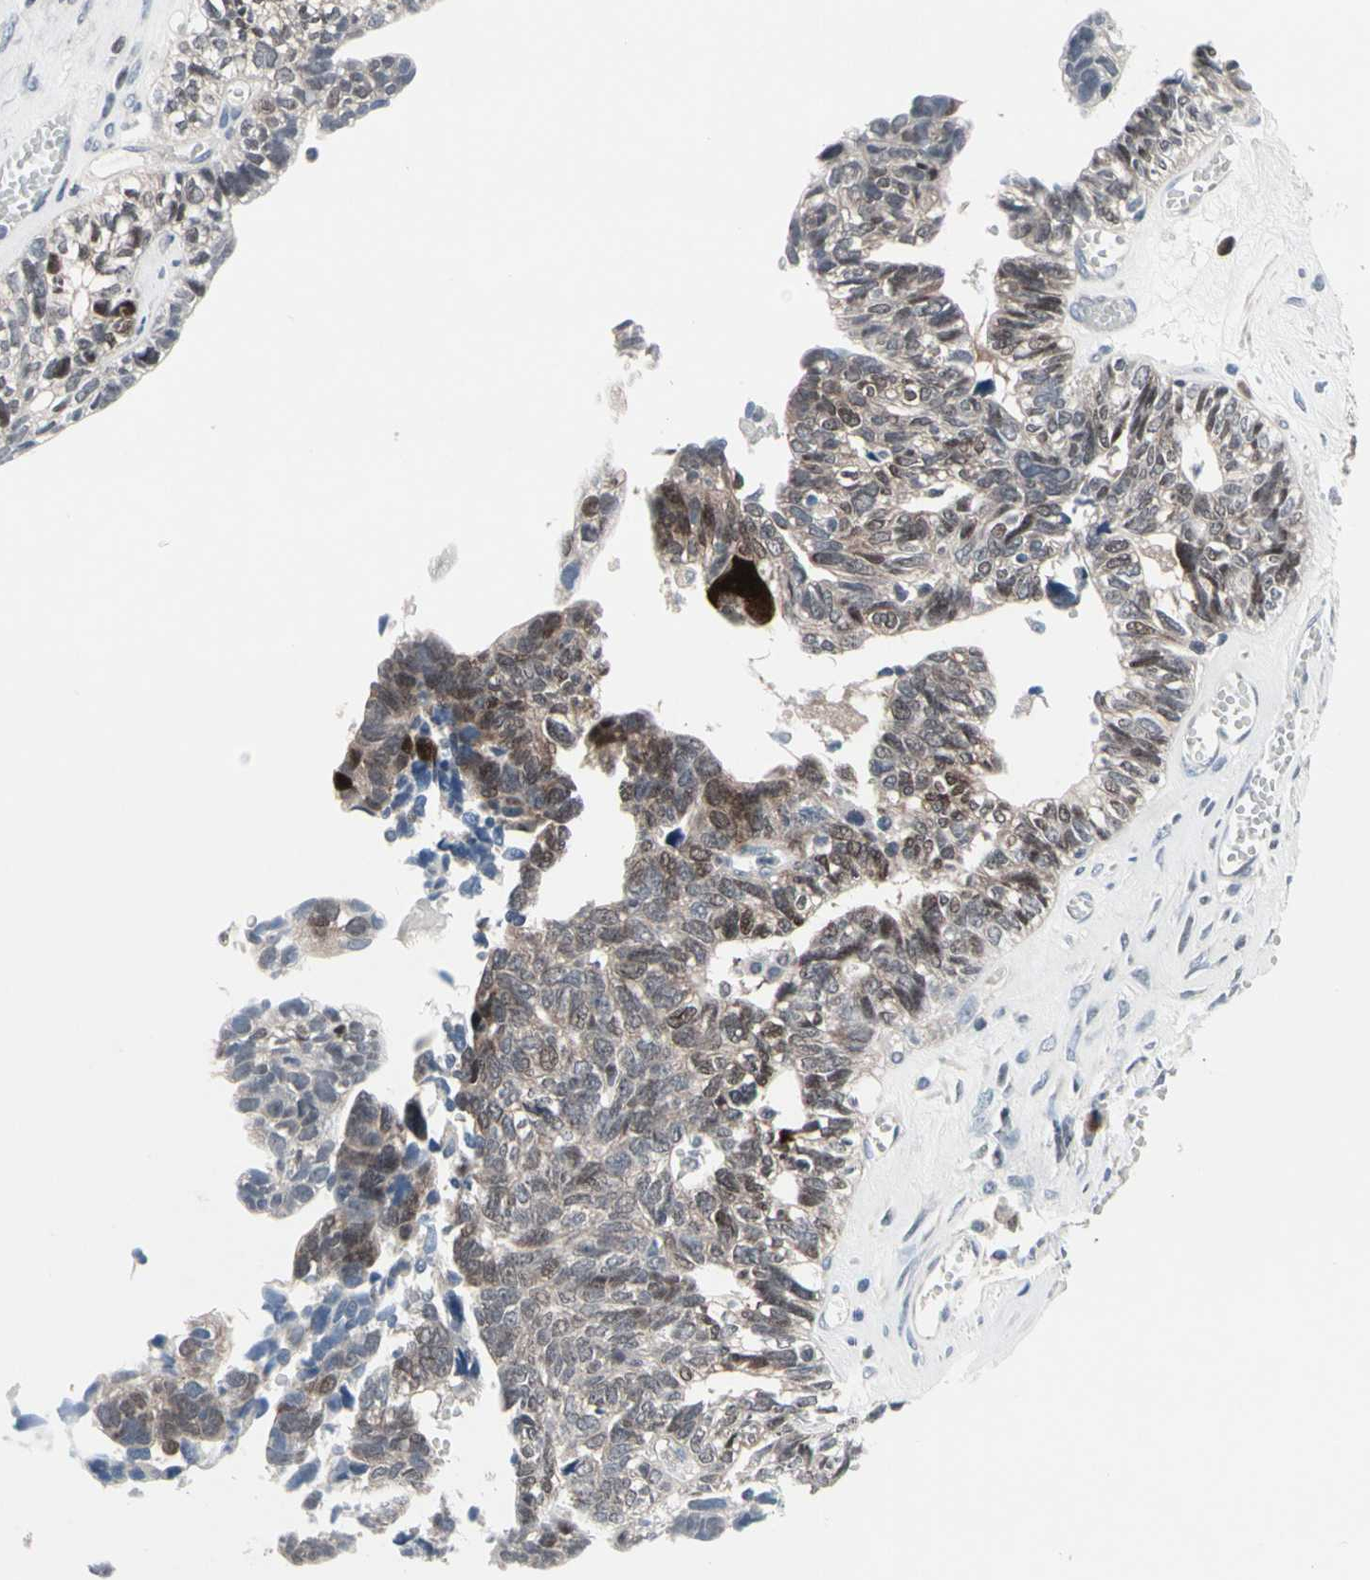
{"staining": {"intensity": "strong", "quantity": "<25%", "location": "cytoplasmic/membranous,nuclear"}, "tissue": "ovarian cancer", "cell_type": "Tumor cells", "image_type": "cancer", "snomed": [{"axis": "morphology", "description": "Cystadenocarcinoma, serous, NOS"}, {"axis": "topography", "description": "Ovary"}], "caption": "Protein expression analysis of ovarian serous cystadenocarcinoma displays strong cytoplasmic/membranous and nuclear expression in about <25% of tumor cells. (brown staining indicates protein expression, while blue staining denotes nuclei).", "gene": "TXN", "patient": {"sex": "female", "age": 79}}